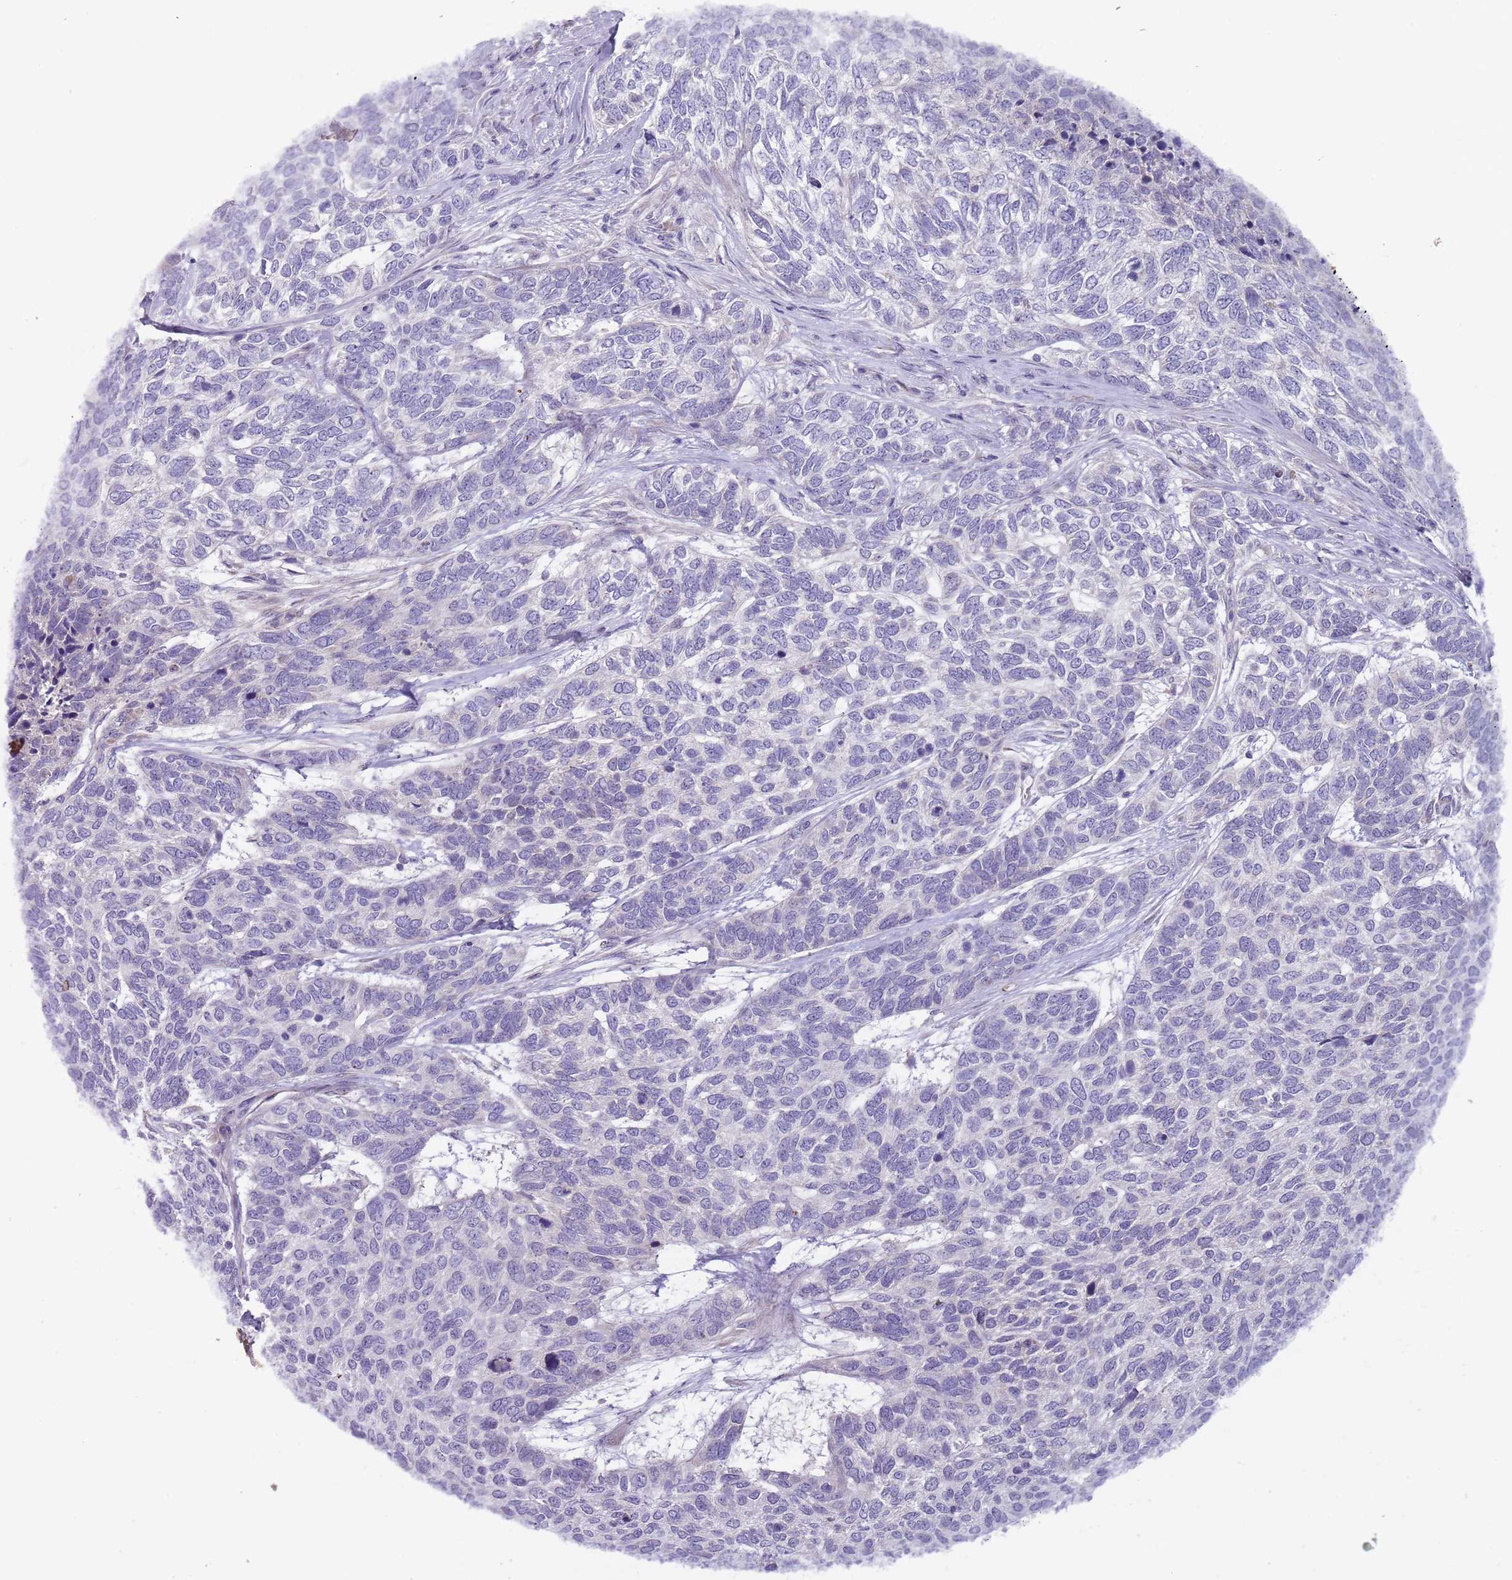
{"staining": {"intensity": "negative", "quantity": "none", "location": "none"}, "tissue": "skin cancer", "cell_type": "Tumor cells", "image_type": "cancer", "snomed": [{"axis": "morphology", "description": "Basal cell carcinoma"}, {"axis": "topography", "description": "Skin"}], "caption": "A histopathology image of human basal cell carcinoma (skin) is negative for staining in tumor cells.", "gene": "PRAC1", "patient": {"sex": "female", "age": 65}}